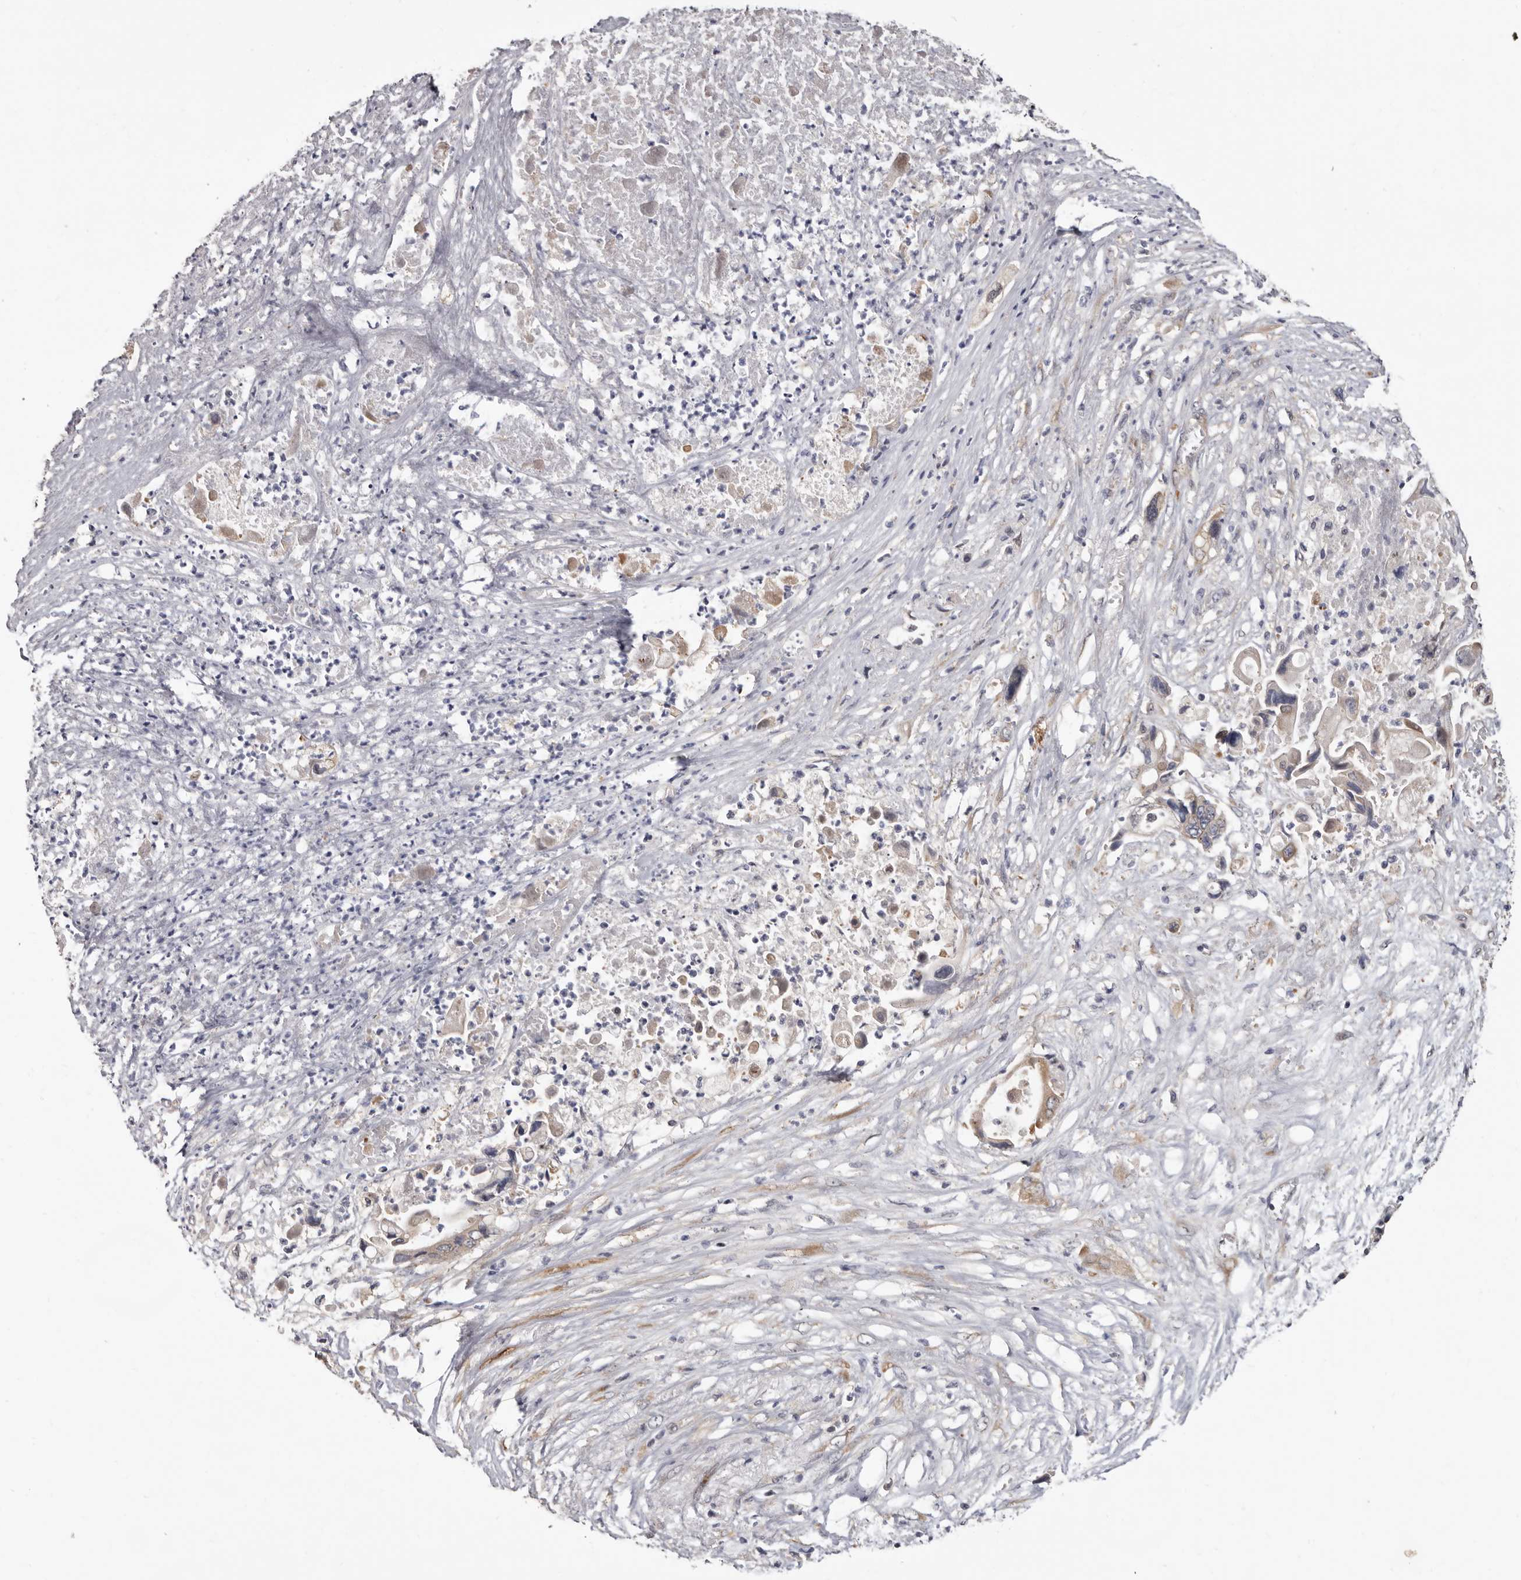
{"staining": {"intensity": "weak", "quantity": "<25%", "location": "cytoplasmic/membranous"}, "tissue": "pancreatic cancer", "cell_type": "Tumor cells", "image_type": "cancer", "snomed": [{"axis": "morphology", "description": "Adenocarcinoma, NOS"}, {"axis": "topography", "description": "Pancreas"}], "caption": "Pancreatic cancer (adenocarcinoma) was stained to show a protein in brown. There is no significant staining in tumor cells.", "gene": "SBDS", "patient": {"sex": "male", "age": 66}}